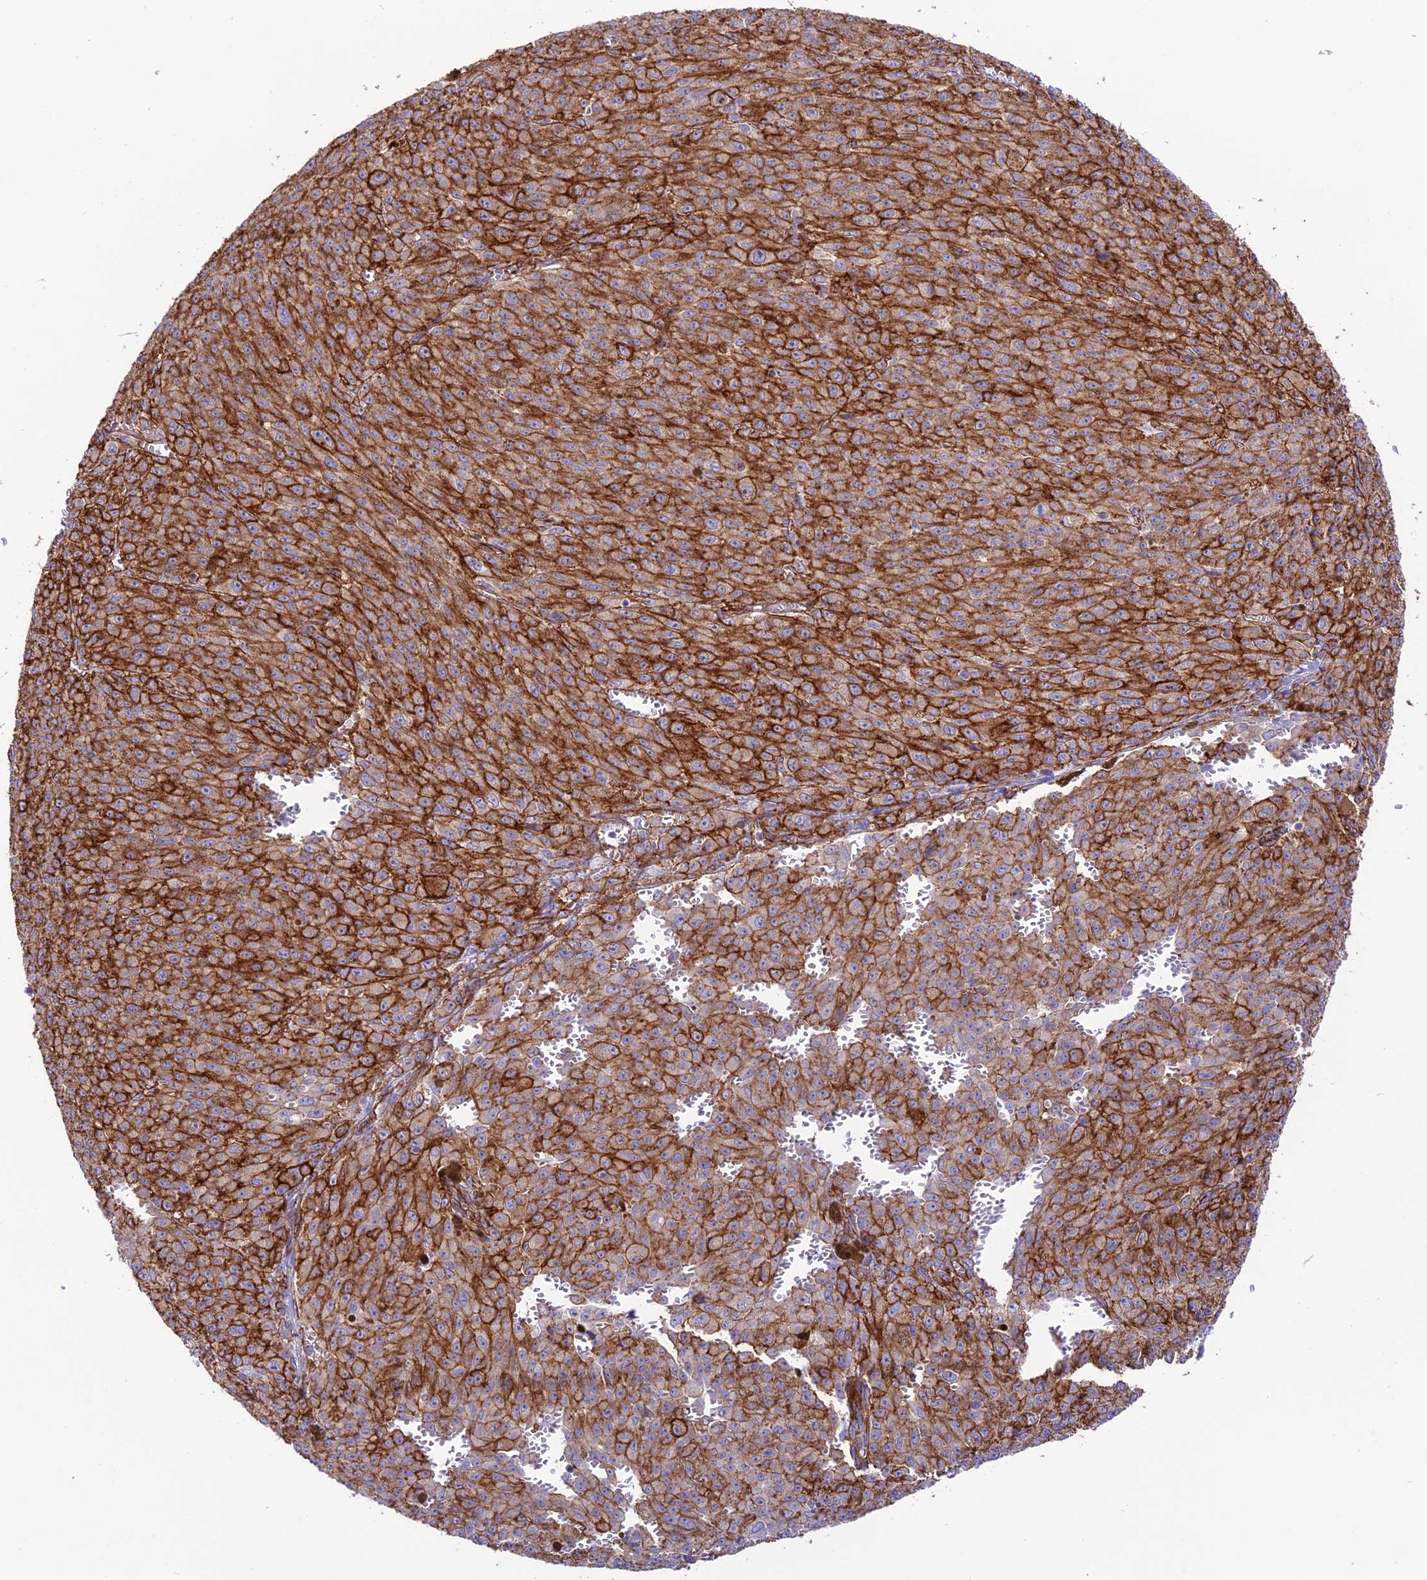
{"staining": {"intensity": "strong", "quantity": ">75%", "location": "cytoplasmic/membranous"}, "tissue": "melanoma", "cell_type": "Tumor cells", "image_type": "cancer", "snomed": [{"axis": "morphology", "description": "Malignant melanoma, NOS"}, {"axis": "topography", "description": "Skin"}], "caption": "DAB immunohistochemical staining of malignant melanoma demonstrates strong cytoplasmic/membranous protein staining in about >75% of tumor cells.", "gene": "YPEL5", "patient": {"sex": "female", "age": 52}}